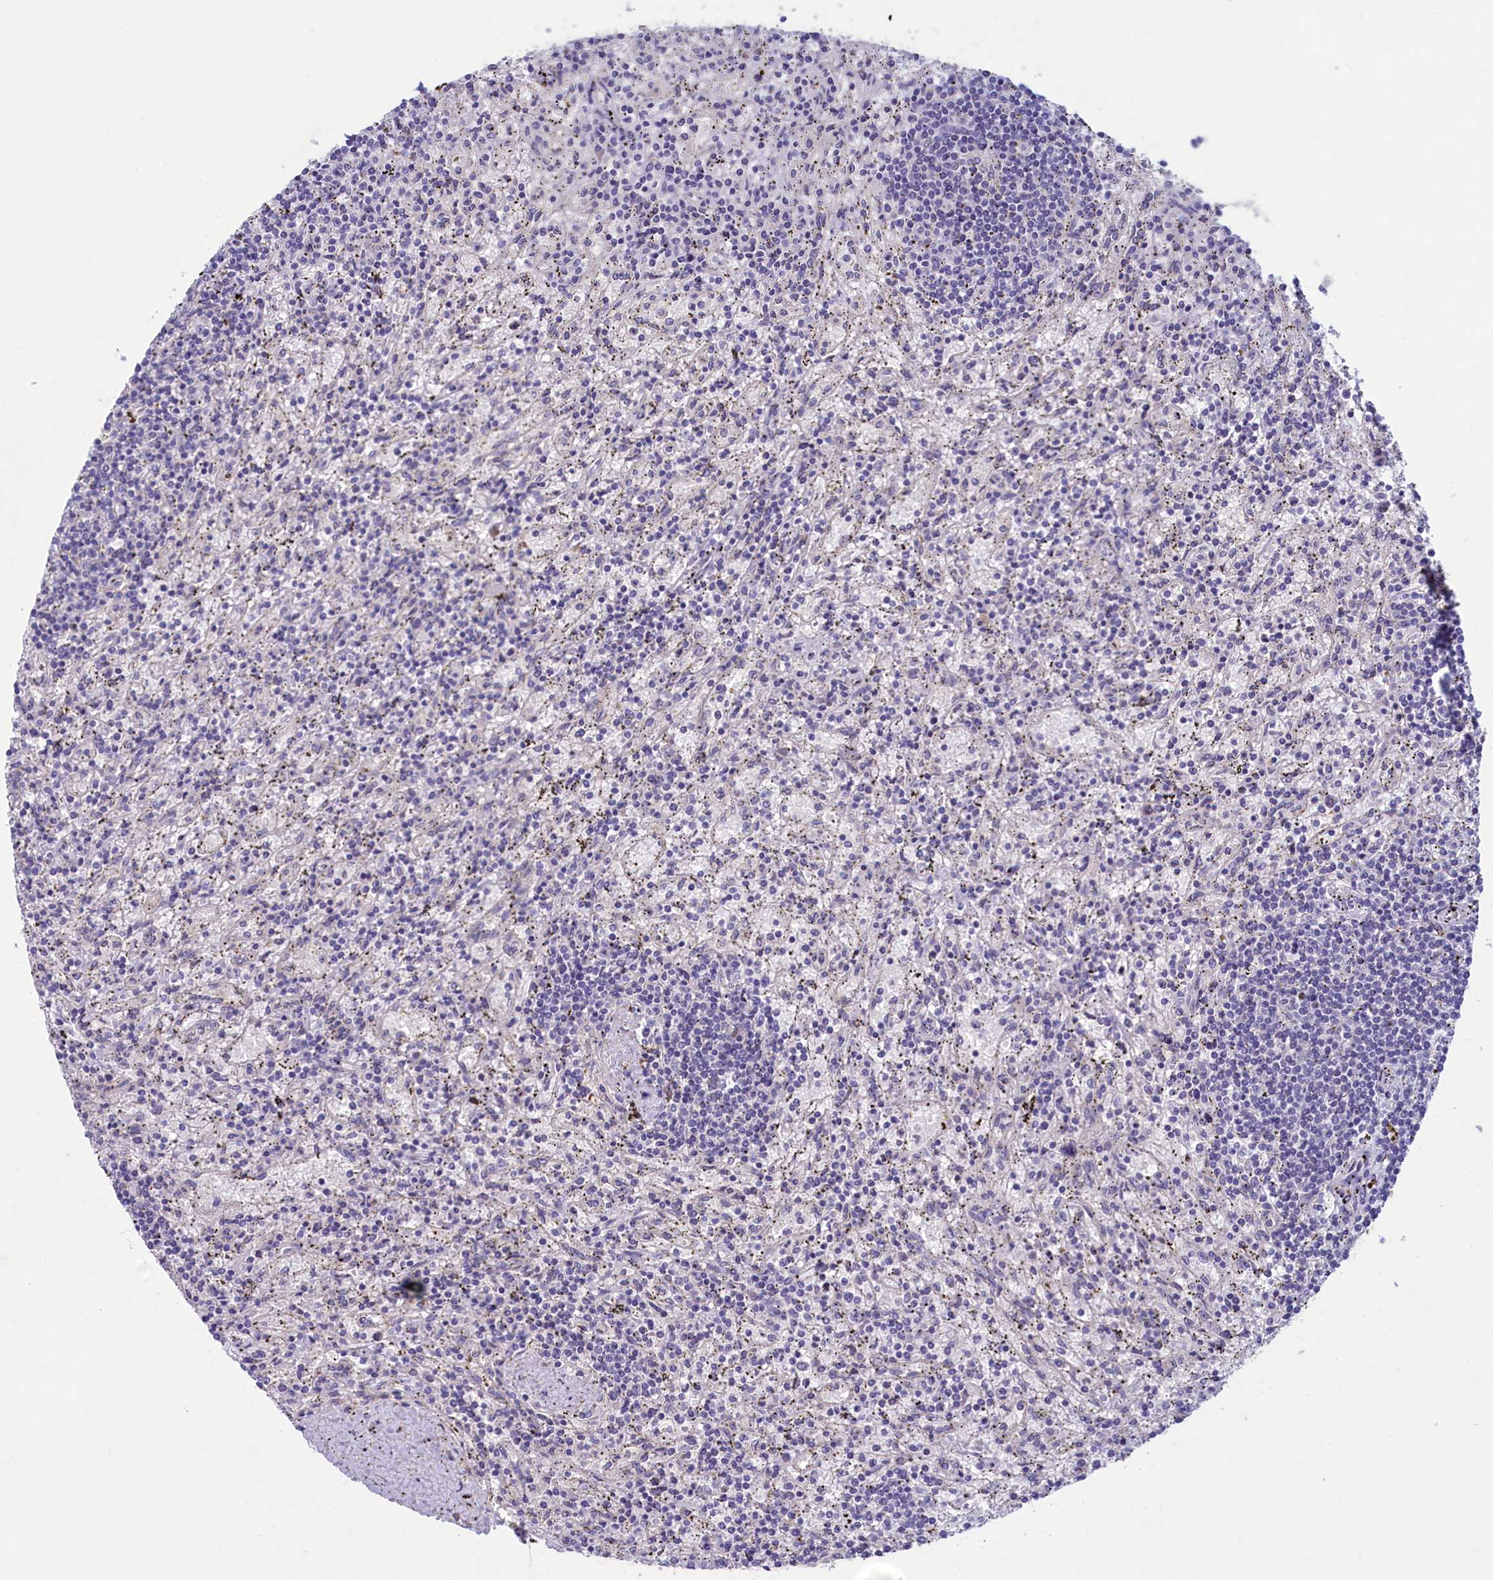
{"staining": {"intensity": "negative", "quantity": "none", "location": "none"}, "tissue": "lymphoma", "cell_type": "Tumor cells", "image_type": "cancer", "snomed": [{"axis": "morphology", "description": "Malignant lymphoma, non-Hodgkin's type, Low grade"}, {"axis": "topography", "description": "Spleen"}], "caption": "This is an immunohistochemistry histopathology image of malignant lymphoma, non-Hodgkin's type (low-grade). There is no staining in tumor cells.", "gene": "PLEKHG6", "patient": {"sex": "male", "age": 76}}